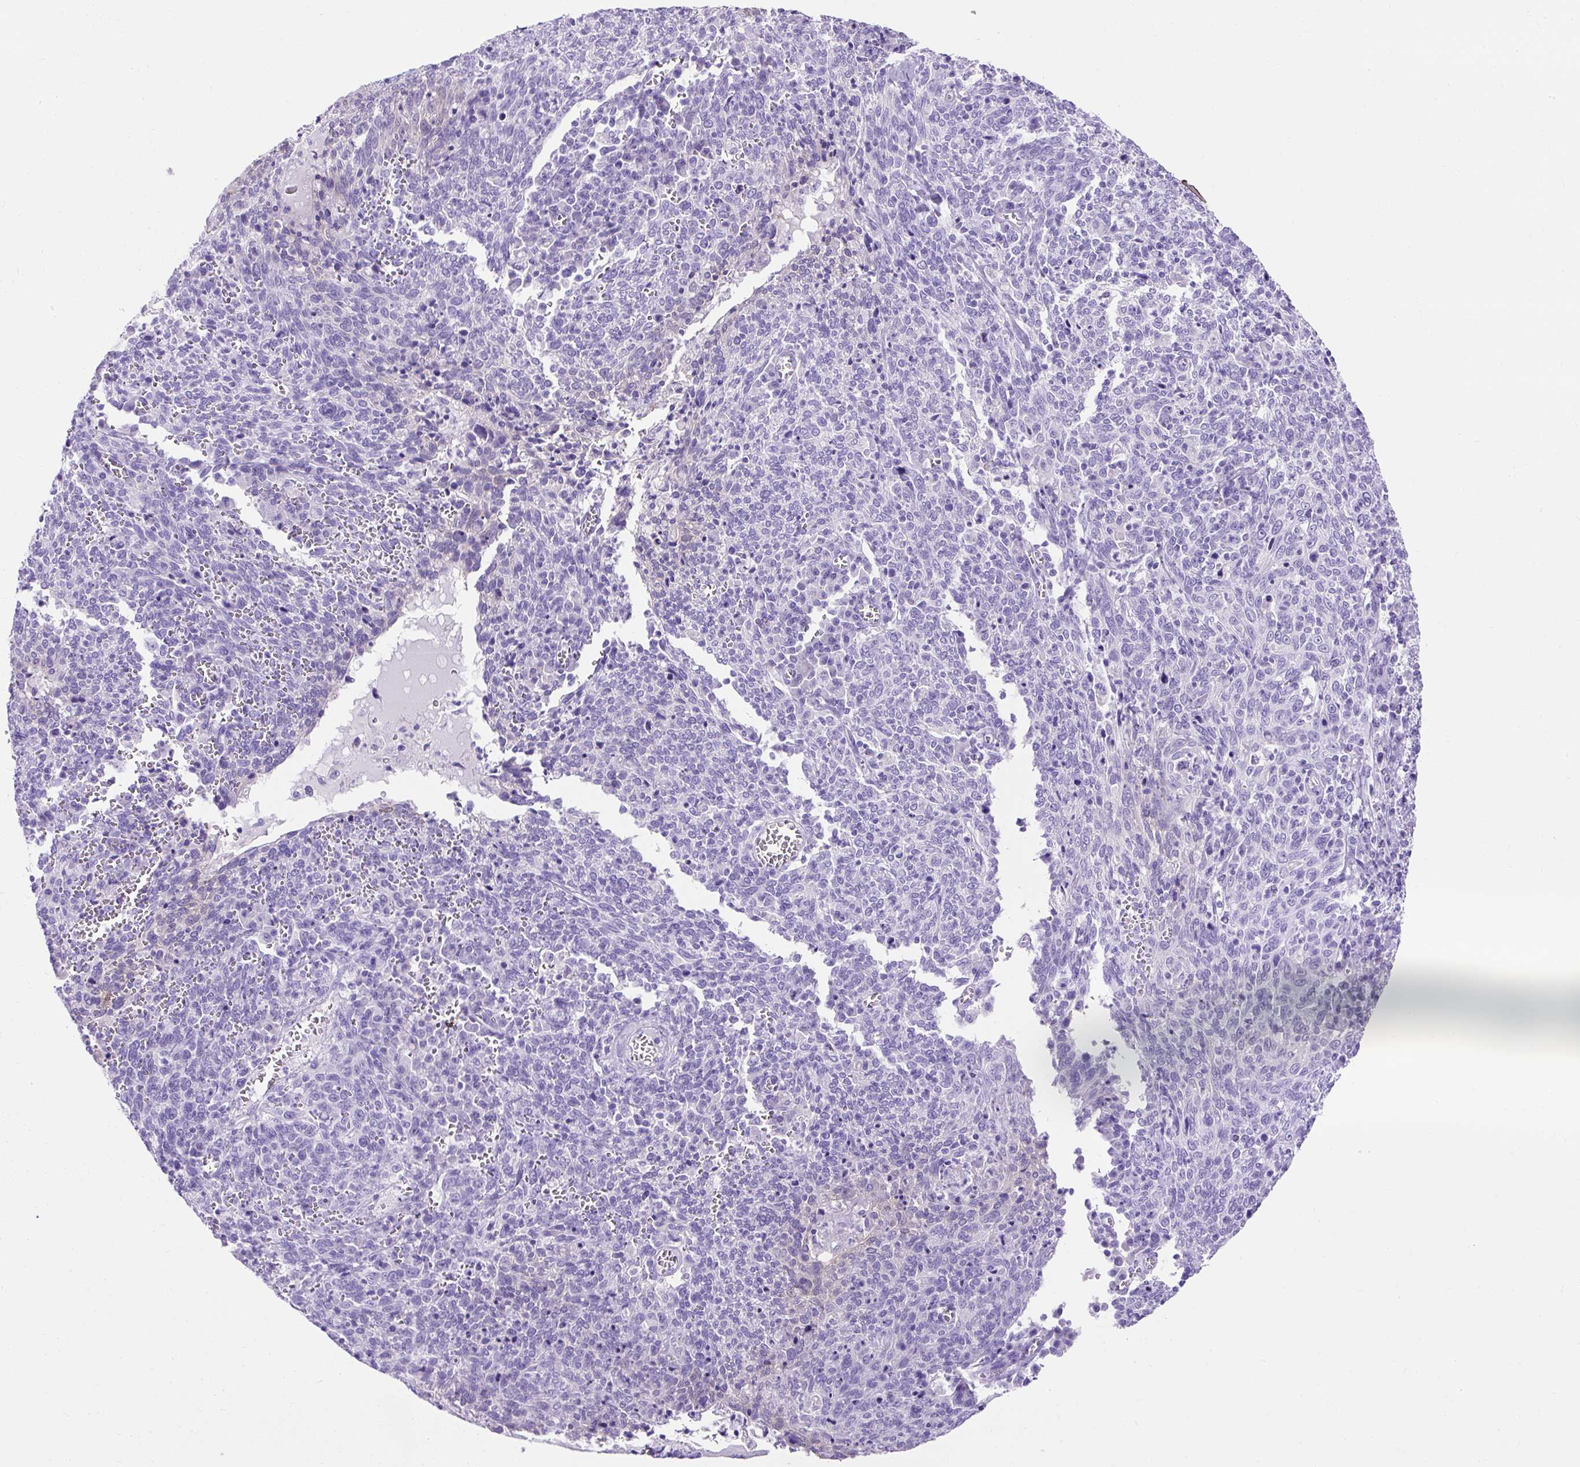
{"staining": {"intensity": "negative", "quantity": "none", "location": "none"}, "tissue": "cervical cancer", "cell_type": "Tumor cells", "image_type": "cancer", "snomed": [{"axis": "morphology", "description": "Squamous cell carcinoma, NOS"}, {"axis": "topography", "description": "Cervix"}], "caption": "Histopathology image shows no significant protein expression in tumor cells of cervical cancer (squamous cell carcinoma).", "gene": "KRT12", "patient": {"sex": "female", "age": 46}}